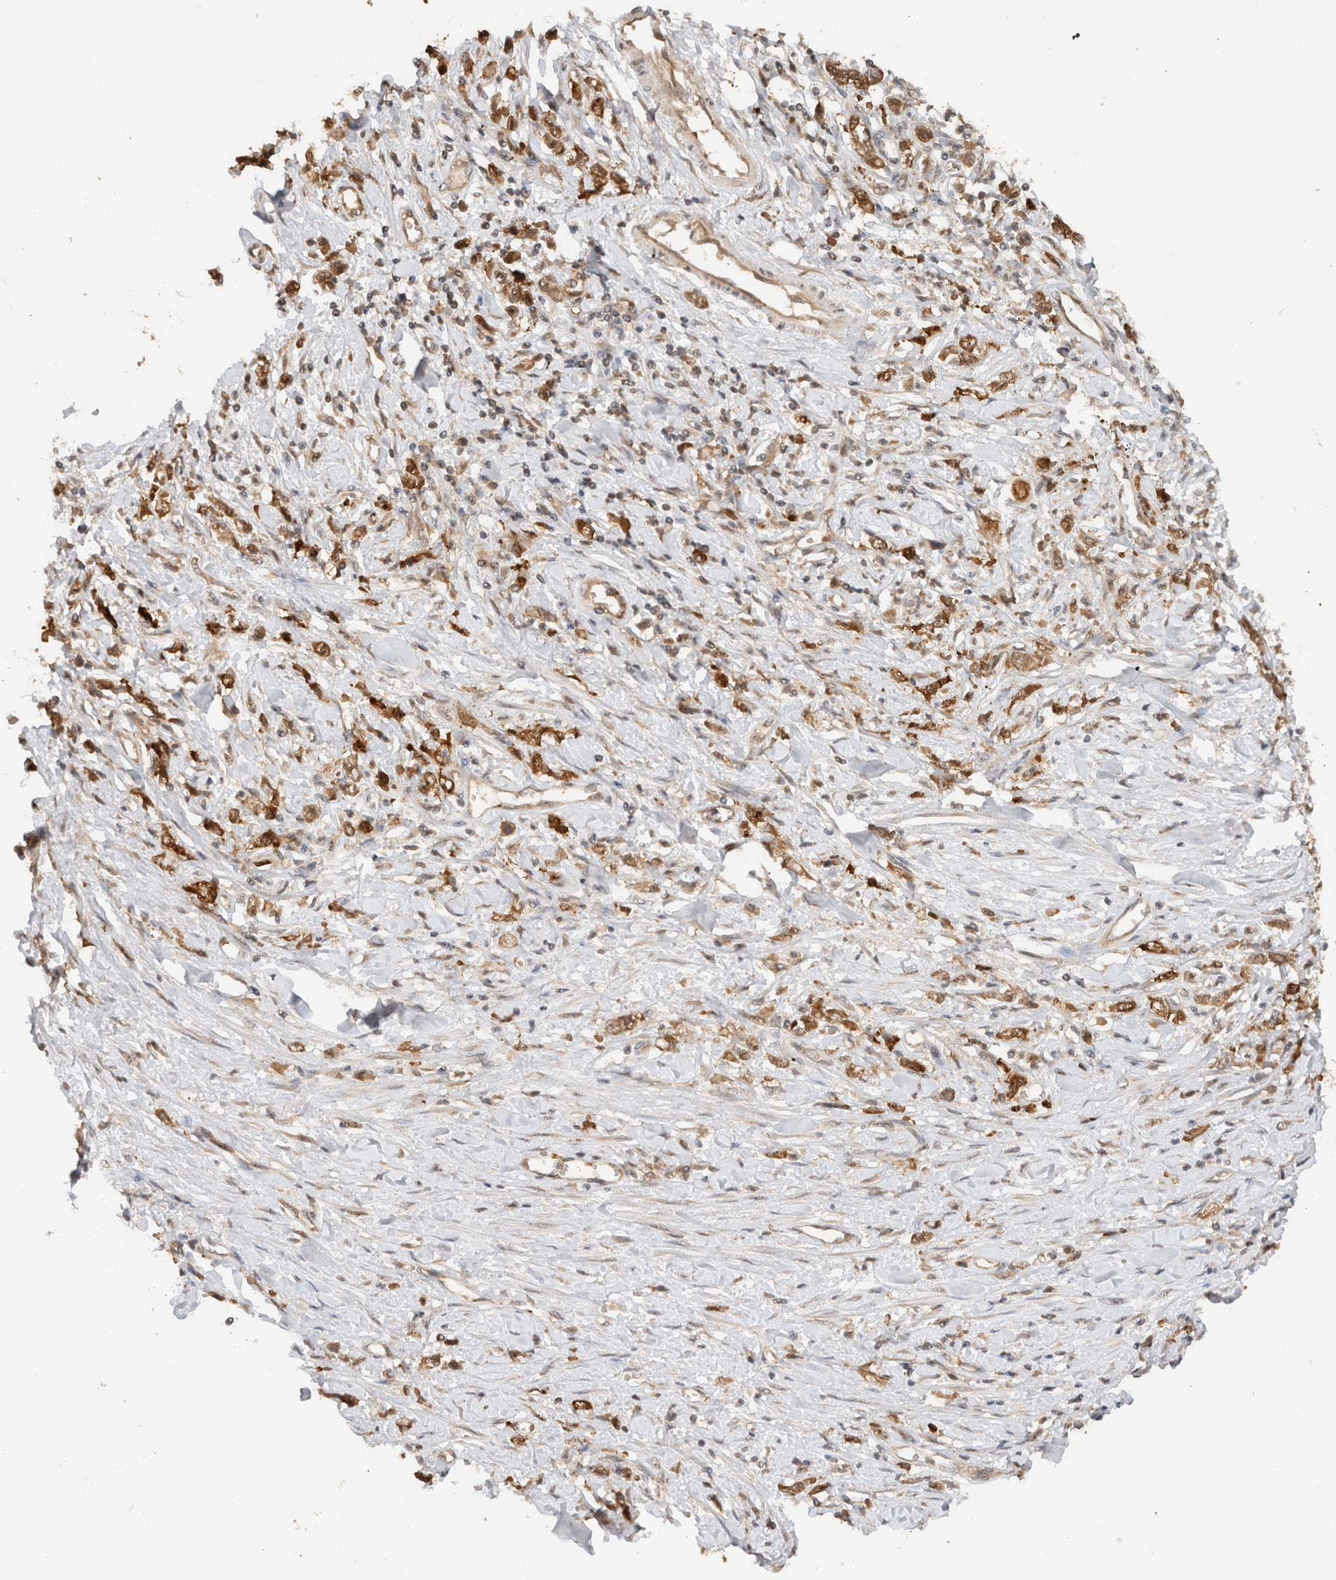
{"staining": {"intensity": "moderate", "quantity": ">75%", "location": "cytoplasmic/membranous"}, "tissue": "stomach cancer", "cell_type": "Tumor cells", "image_type": "cancer", "snomed": [{"axis": "morphology", "description": "Adenocarcinoma, NOS"}, {"axis": "topography", "description": "Stomach"}], "caption": "A brown stain labels moderate cytoplasmic/membranous expression of a protein in human stomach cancer tumor cells.", "gene": "CA13", "patient": {"sex": "female", "age": 76}}